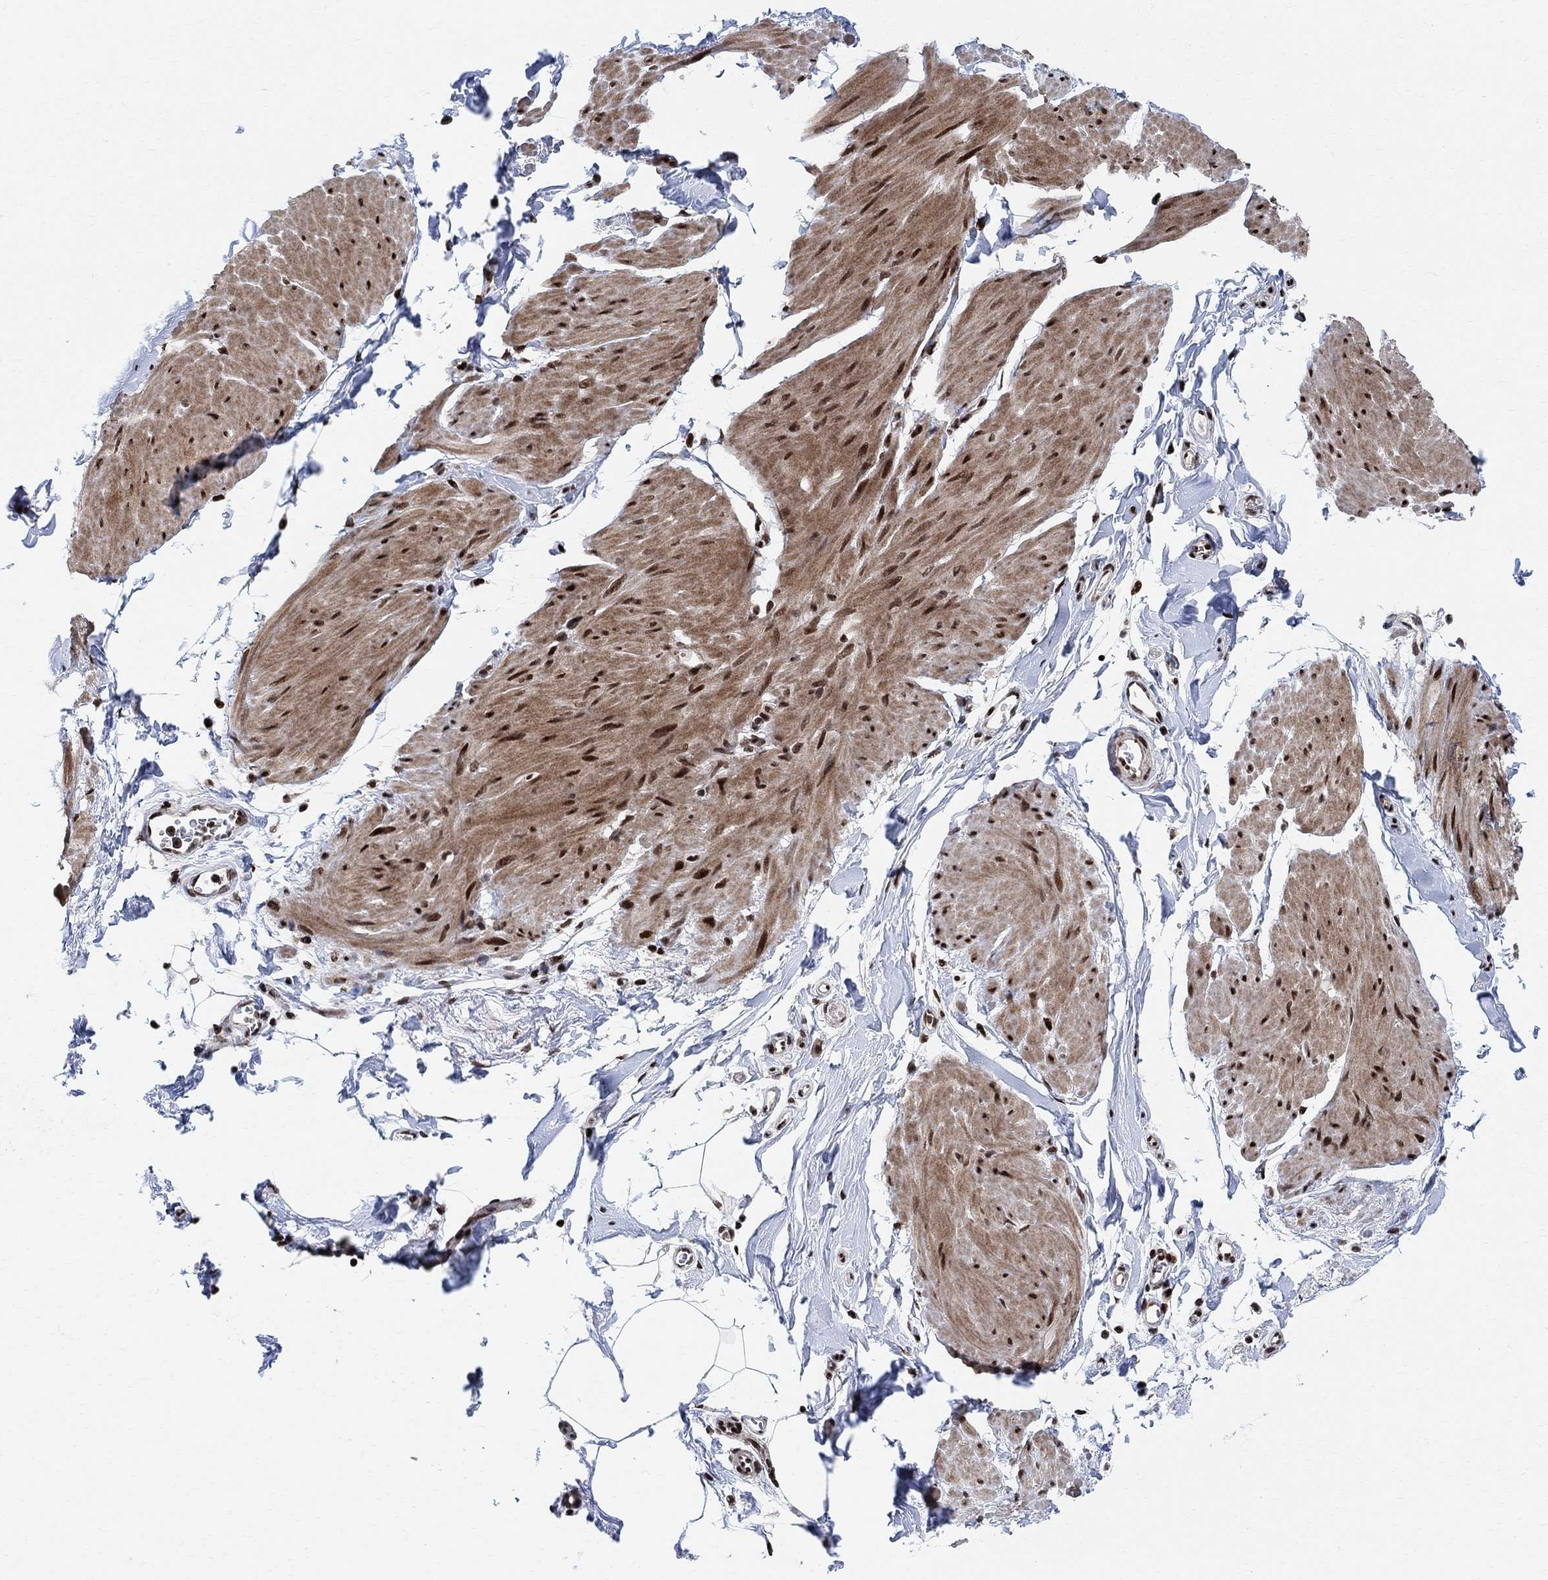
{"staining": {"intensity": "strong", "quantity": ">75%", "location": "nuclear"}, "tissue": "smooth muscle", "cell_type": "Smooth muscle cells", "image_type": "normal", "snomed": [{"axis": "morphology", "description": "Normal tissue, NOS"}, {"axis": "topography", "description": "Adipose tissue"}, {"axis": "topography", "description": "Smooth muscle"}, {"axis": "topography", "description": "Peripheral nerve tissue"}], "caption": "Protein expression analysis of benign smooth muscle exhibits strong nuclear positivity in about >75% of smooth muscle cells. (DAB (3,3'-diaminobenzidine) = brown stain, brightfield microscopy at high magnification).", "gene": "E4F1", "patient": {"sex": "male", "age": 83}}